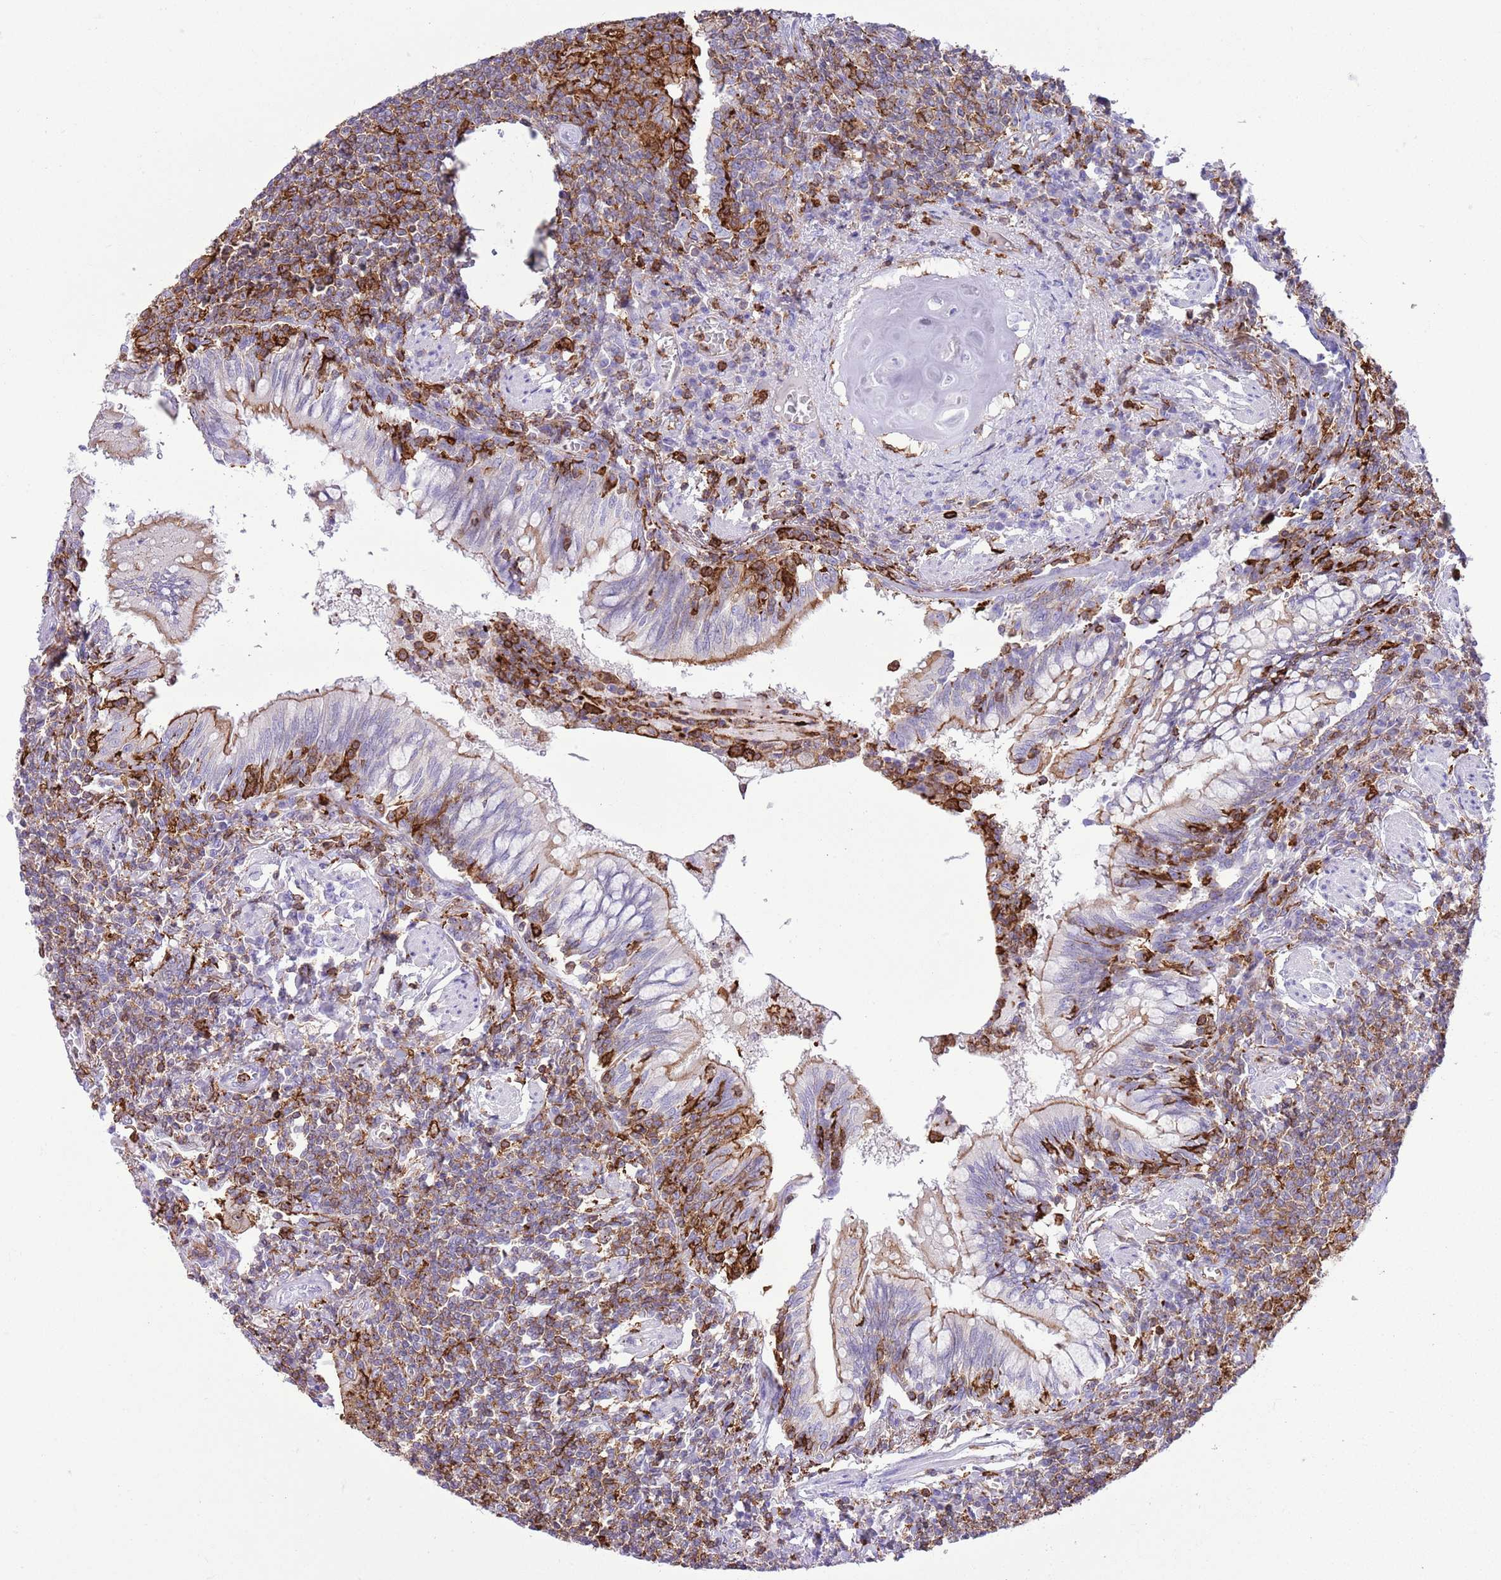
{"staining": {"intensity": "moderate", "quantity": "<25%", "location": "cytoplasmic/membranous"}, "tissue": "lymphoma", "cell_type": "Tumor cells", "image_type": "cancer", "snomed": [{"axis": "morphology", "description": "Malignant lymphoma, non-Hodgkin's type, Low grade"}, {"axis": "topography", "description": "Lung"}], "caption": "Moderate cytoplasmic/membranous staining is appreciated in about <25% of tumor cells in lymphoma.", "gene": "EFHD2", "patient": {"sex": "female", "age": 71}}